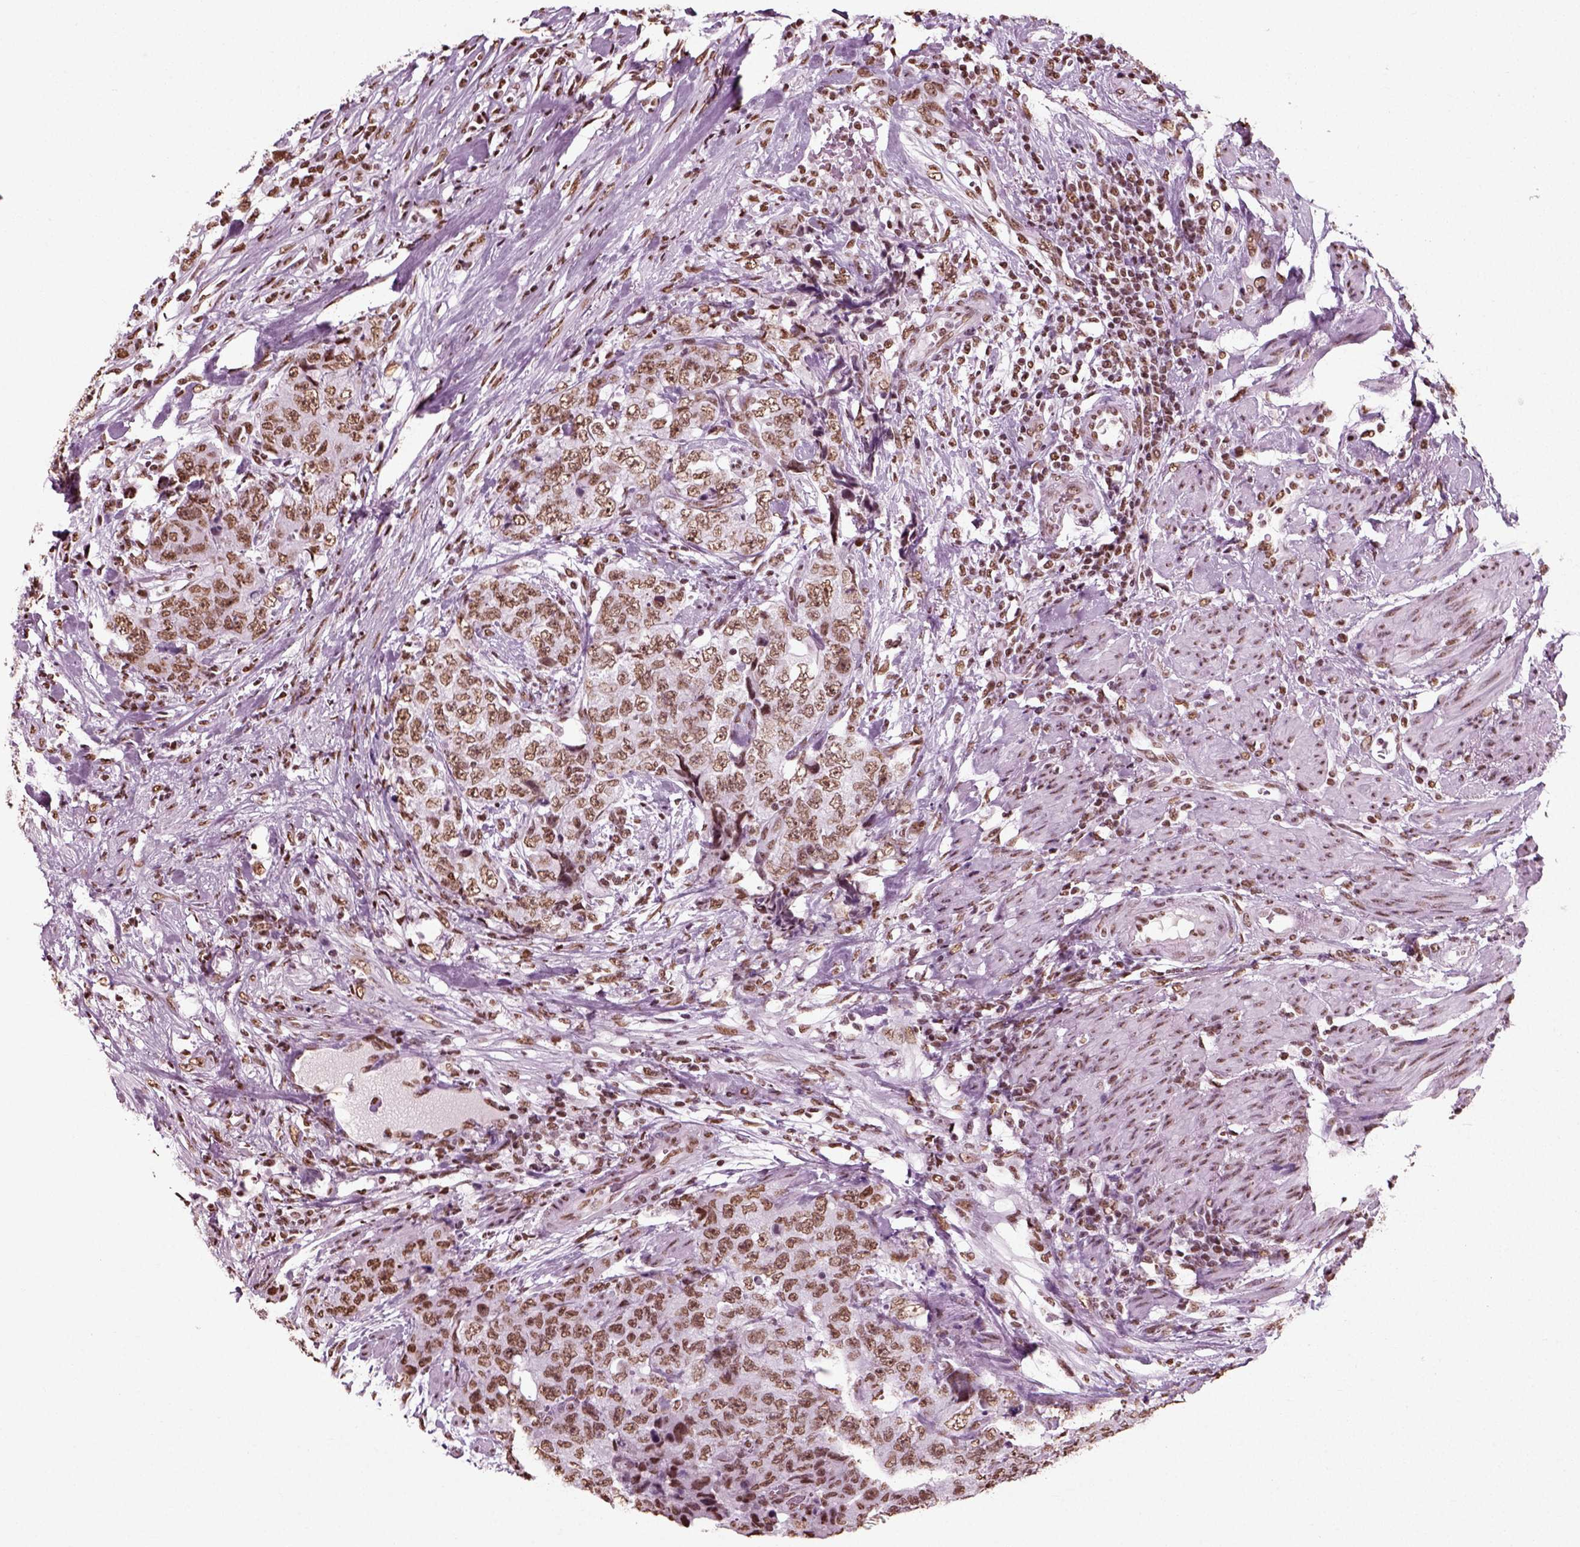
{"staining": {"intensity": "moderate", "quantity": ">75%", "location": "nuclear"}, "tissue": "urothelial cancer", "cell_type": "Tumor cells", "image_type": "cancer", "snomed": [{"axis": "morphology", "description": "Urothelial carcinoma, High grade"}, {"axis": "topography", "description": "Urinary bladder"}], "caption": "Protein expression analysis of human high-grade urothelial carcinoma reveals moderate nuclear positivity in approximately >75% of tumor cells.", "gene": "POLR1H", "patient": {"sex": "female", "age": 78}}